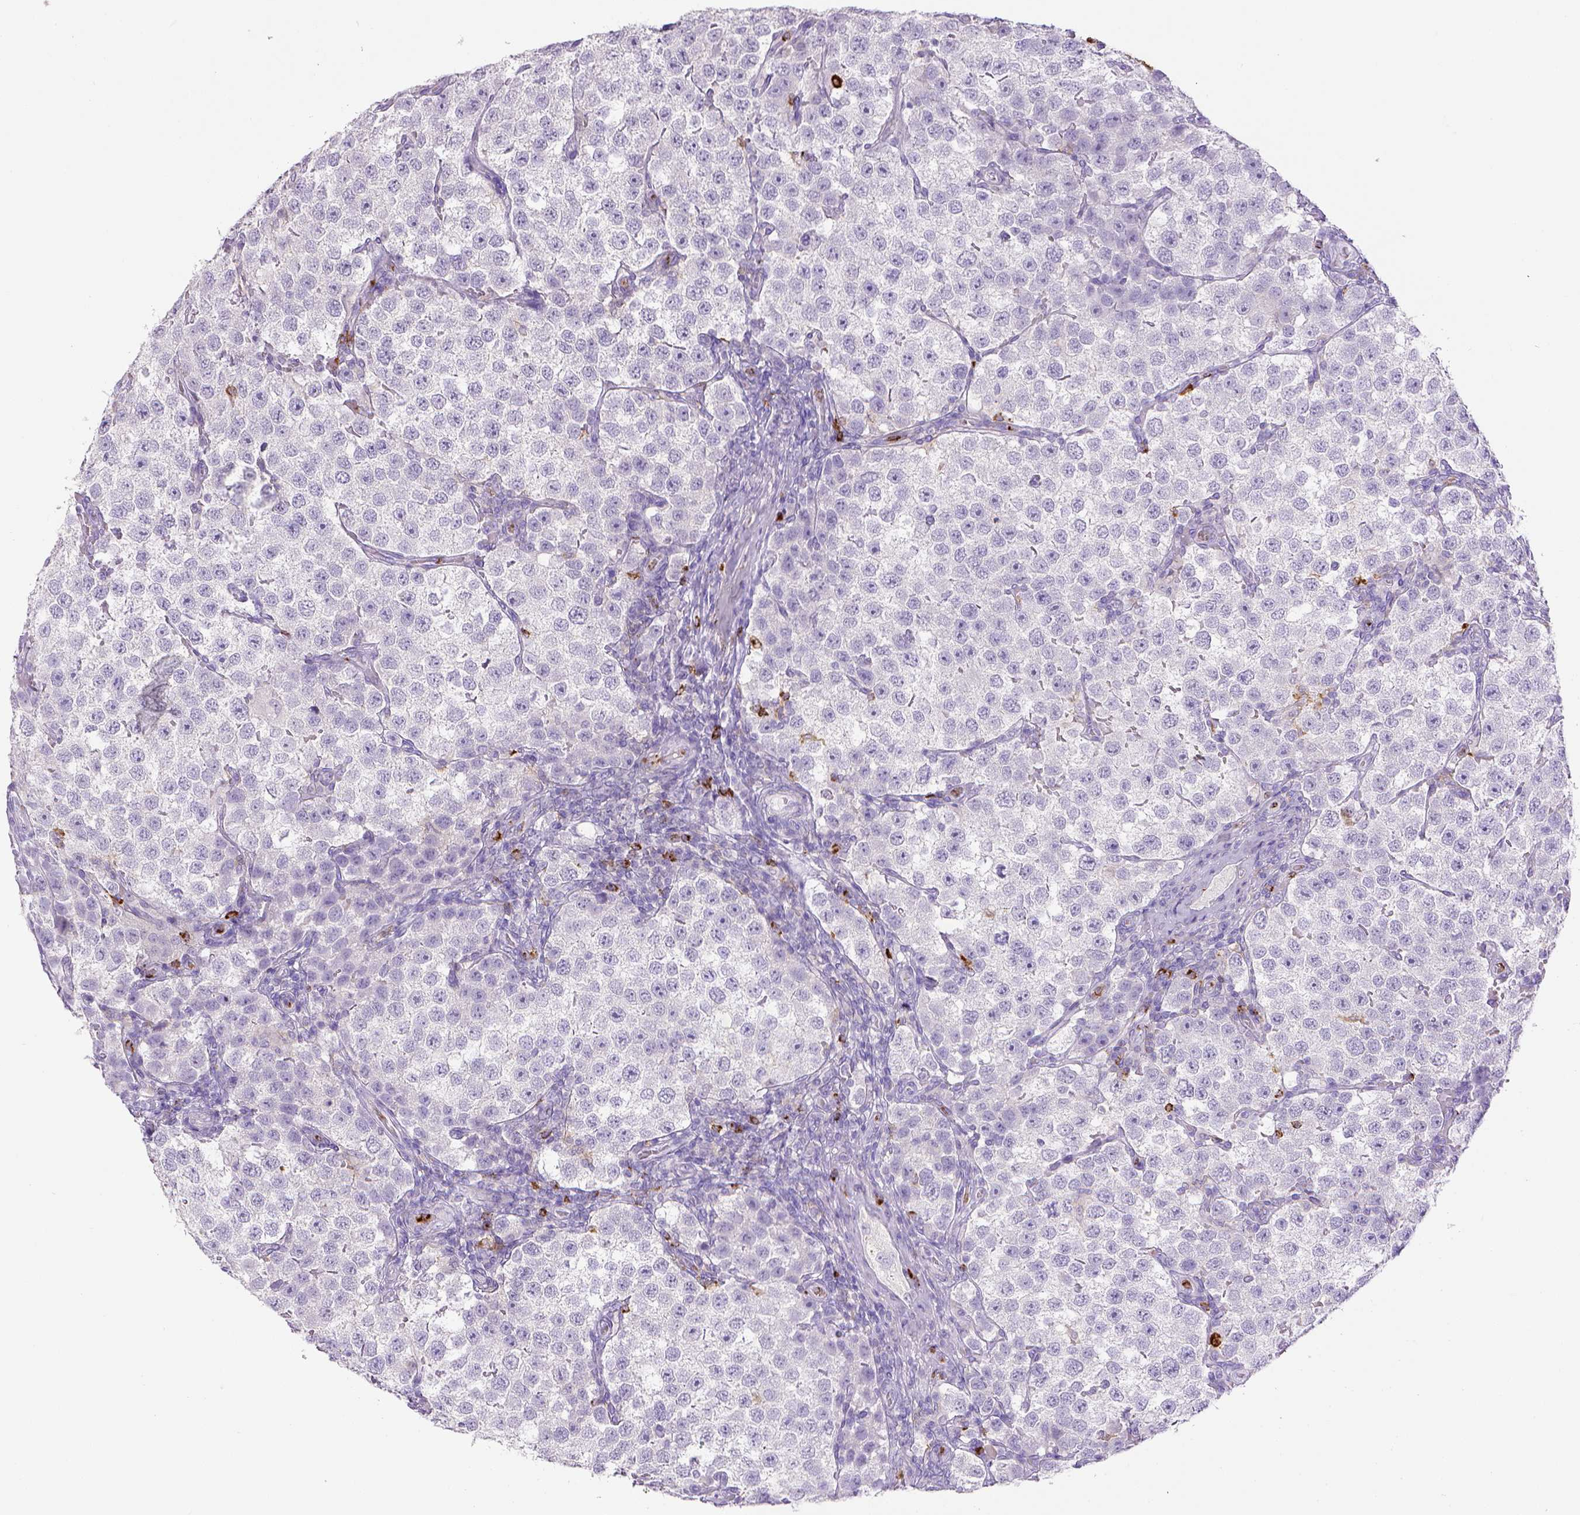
{"staining": {"intensity": "negative", "quantity": "none", "location": "none"}, "tissue": "testis cancer", "cell_type": "Tumor cells", "image_type": "cancer", "snomed": [{"axis": "morphology", "description": "Seminoma, NOS"}, {"axis": "topography", "description": "Testis"}], "caption": "A histopathology image of seminoma (testis) stained for a protein exhibits no brown staining in tumor cells.", "gene": "ITGAM", "patient": {"sex": "male", "age": 37}}